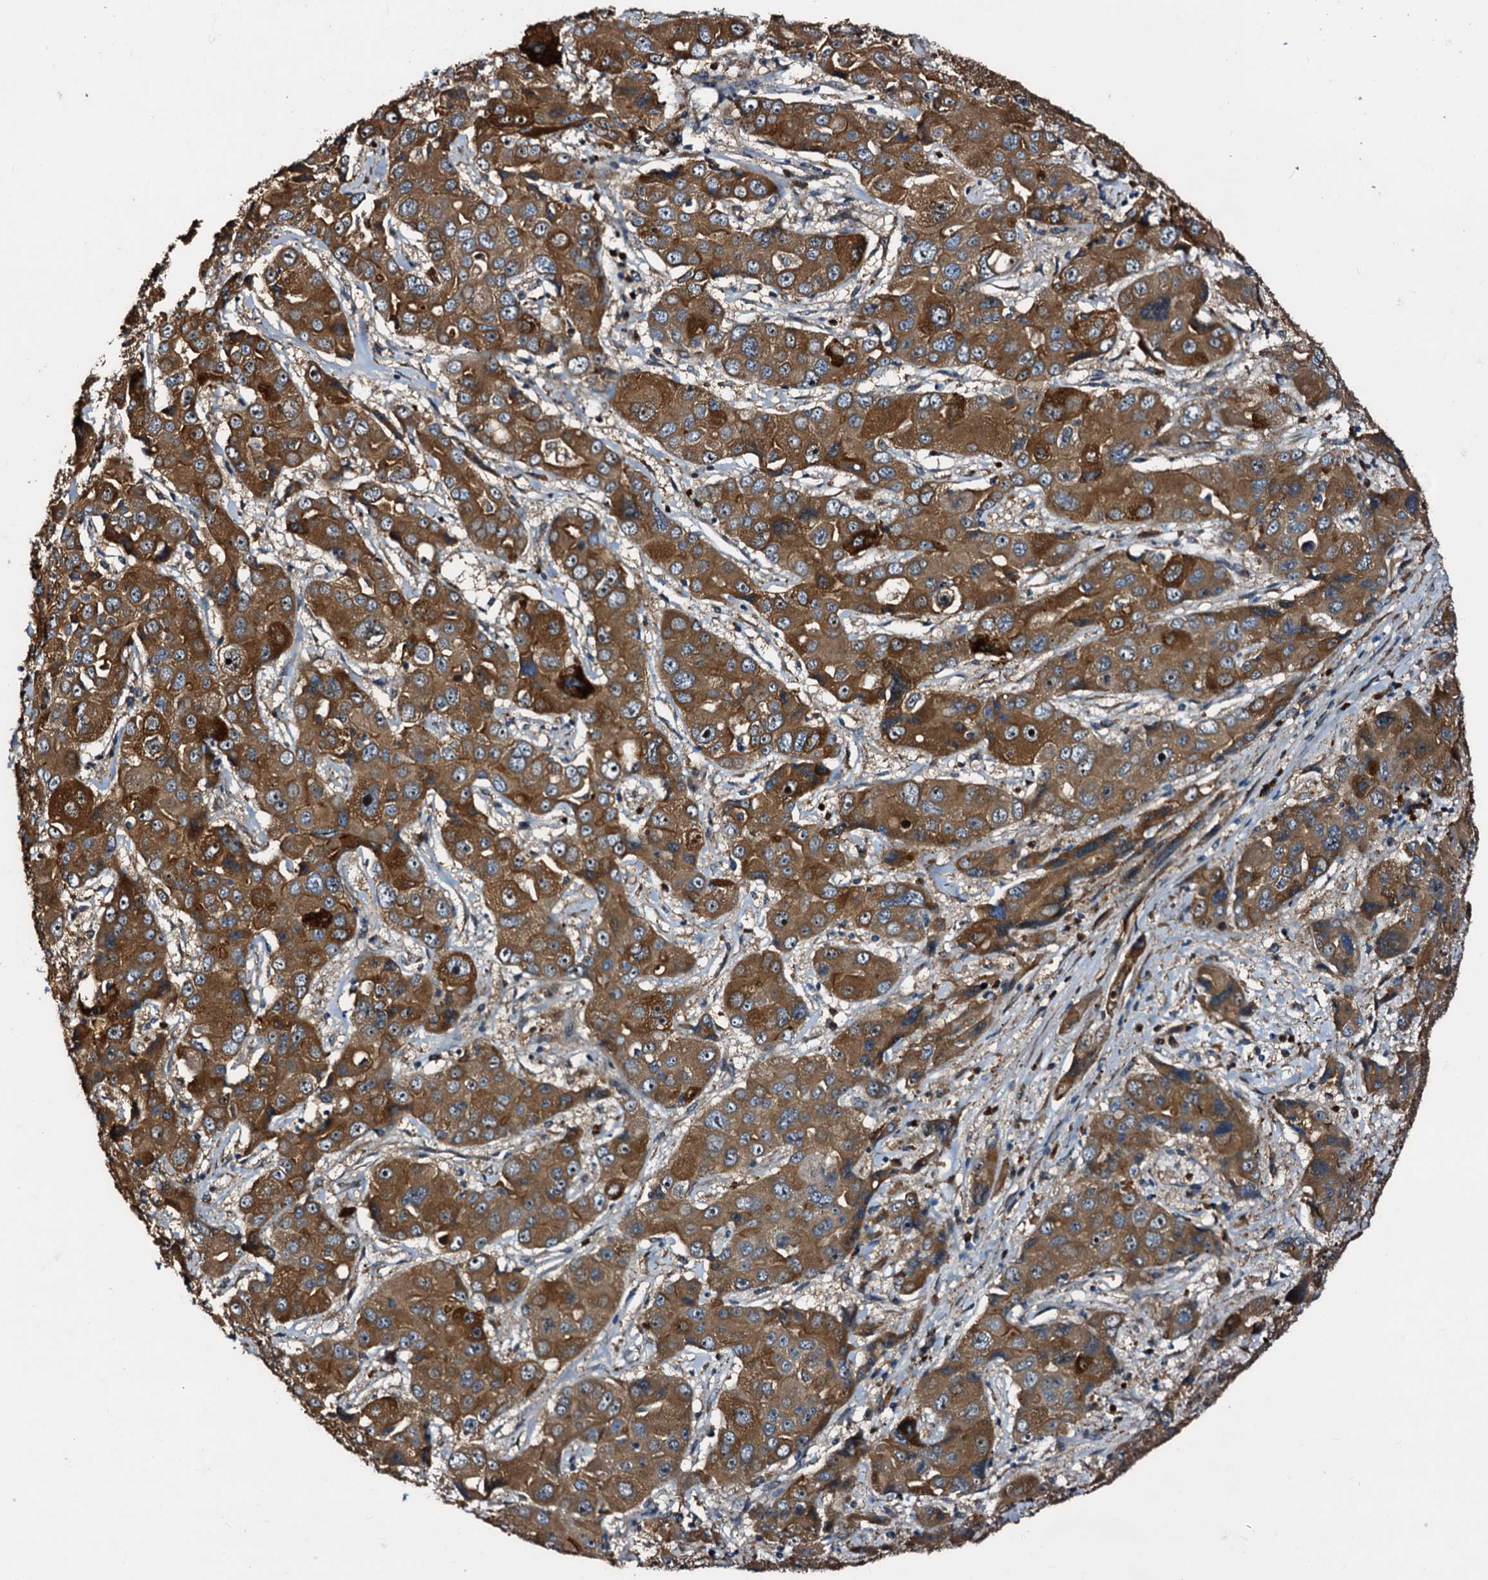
{"staining": {"intensity": "strong", "quantity": ">75%", "location": "cytoplasmic/membranous"}, "tissue": "liver cancer", "cell_type": "Tumor cells", "image_type": "cancer", "snomed": [{"axis": "morphology", "description": "Cholangiocarcinoma"}, {"axis": "topography", "description": "Liver"}], "caption": "Tumor cells show strong cytoplasmic/membranous staining in approximately >75% of cells in liver cancer (cholangiocarcinoma).", "gene": "PEX5", "patient": {"sex": "male", "age": 67}}